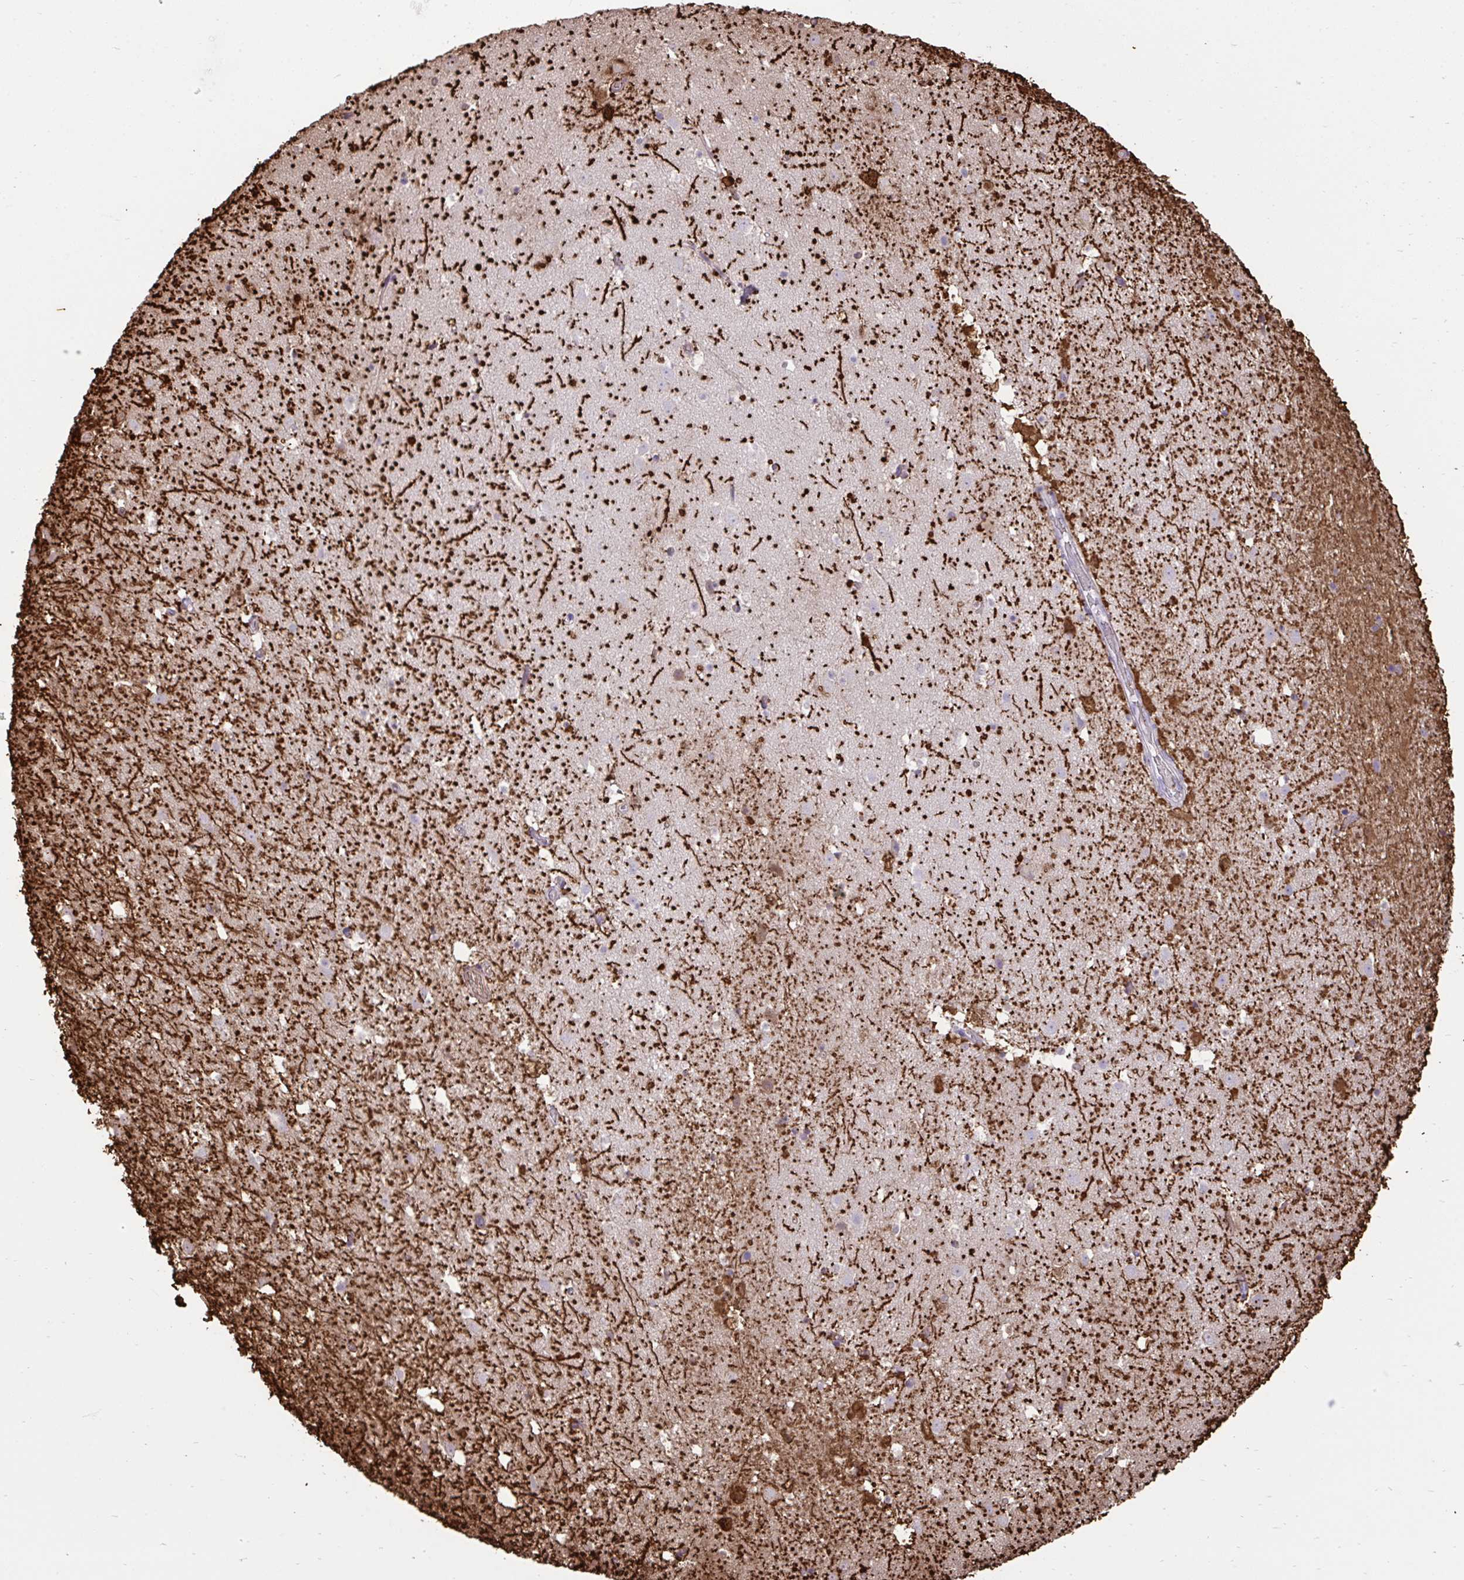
{"staining": {"intensity": "negative", "quantity": "none", "location": "none"}, "tissue": "caudate", "cell_type": "Glial cells", "image_type": "normal", "snomed": [{"axis": "morphology", "description": "Normal tissue, NOS"}, {"axis": "topography", "description": "Lateral ventricle wall"}], "caption": "Immunohistochemistry image of normal caudate stained for a protein (brown), which exhibits no positivity in glial cells. (DAB (3,3'-diaminobenzidine) immunohistochemistry visualized using brightfield microscopy, high magnification).", "gene": "CYP20A1", "patient": {"sex": "male", "age": 37}}